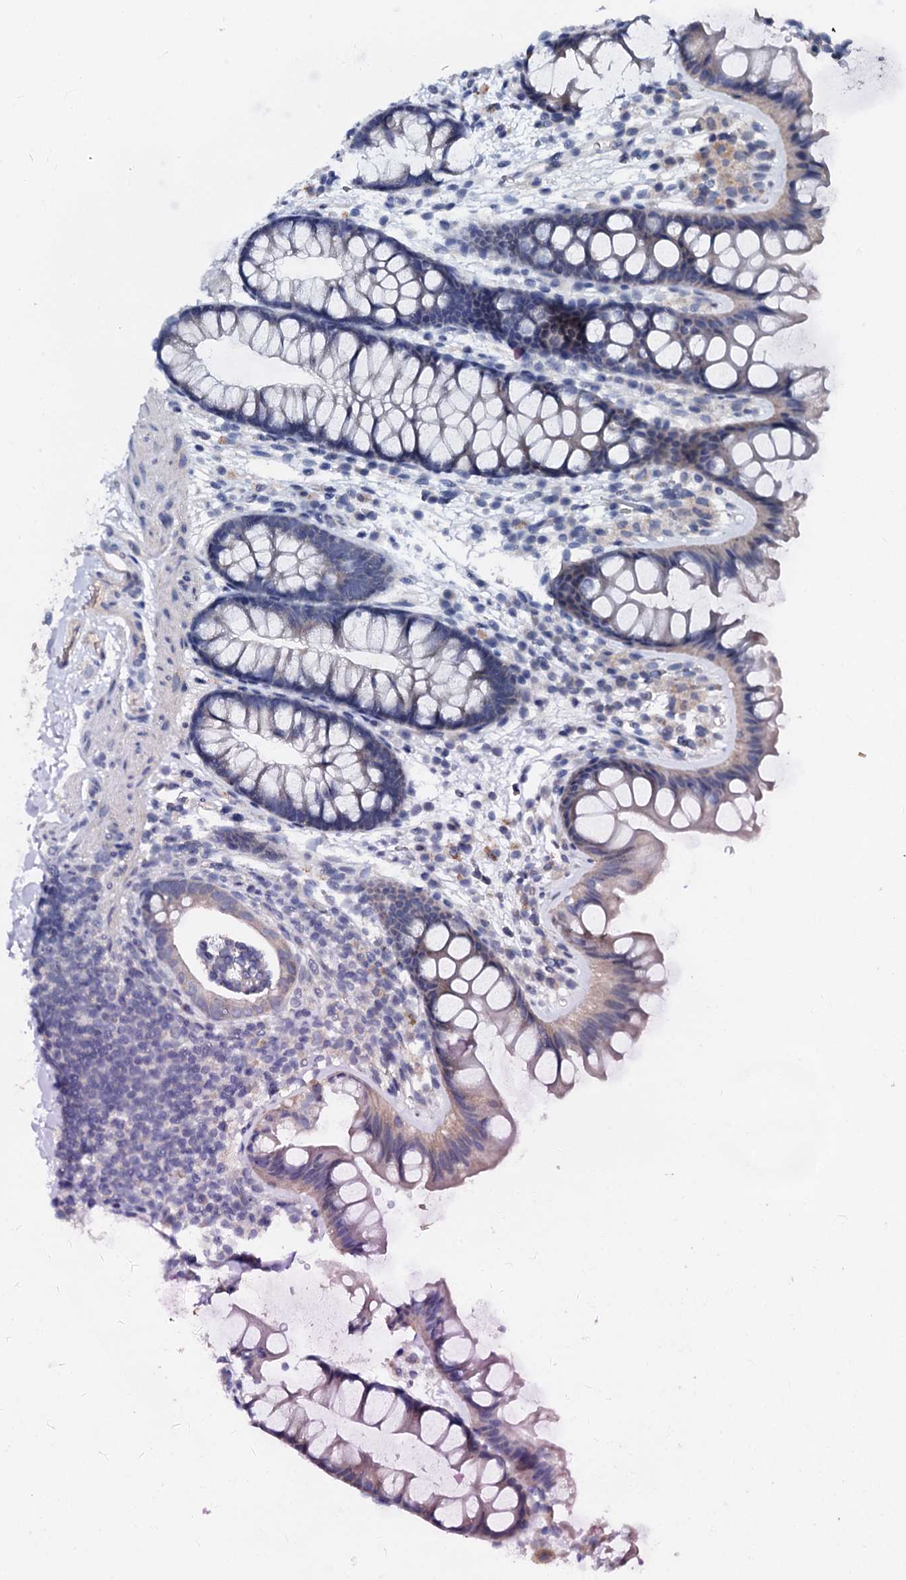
{"staining": {"intensity": "negative", "quantity": "none", "location": "none"}, "tissue": "colon", "cell_type": "Endothelial cells", "image_type": "normal", "snomed": [{"axis": "morphology", "description": "Normal tissue, NOS"}, {"axis": "topography", "description": "Colon"}], "caption": "The photomicrograph displays no staining of endothelial cells in normal colon.", "gene": "SLC37A4", "patient": {"sex": "female", "age": 62}}